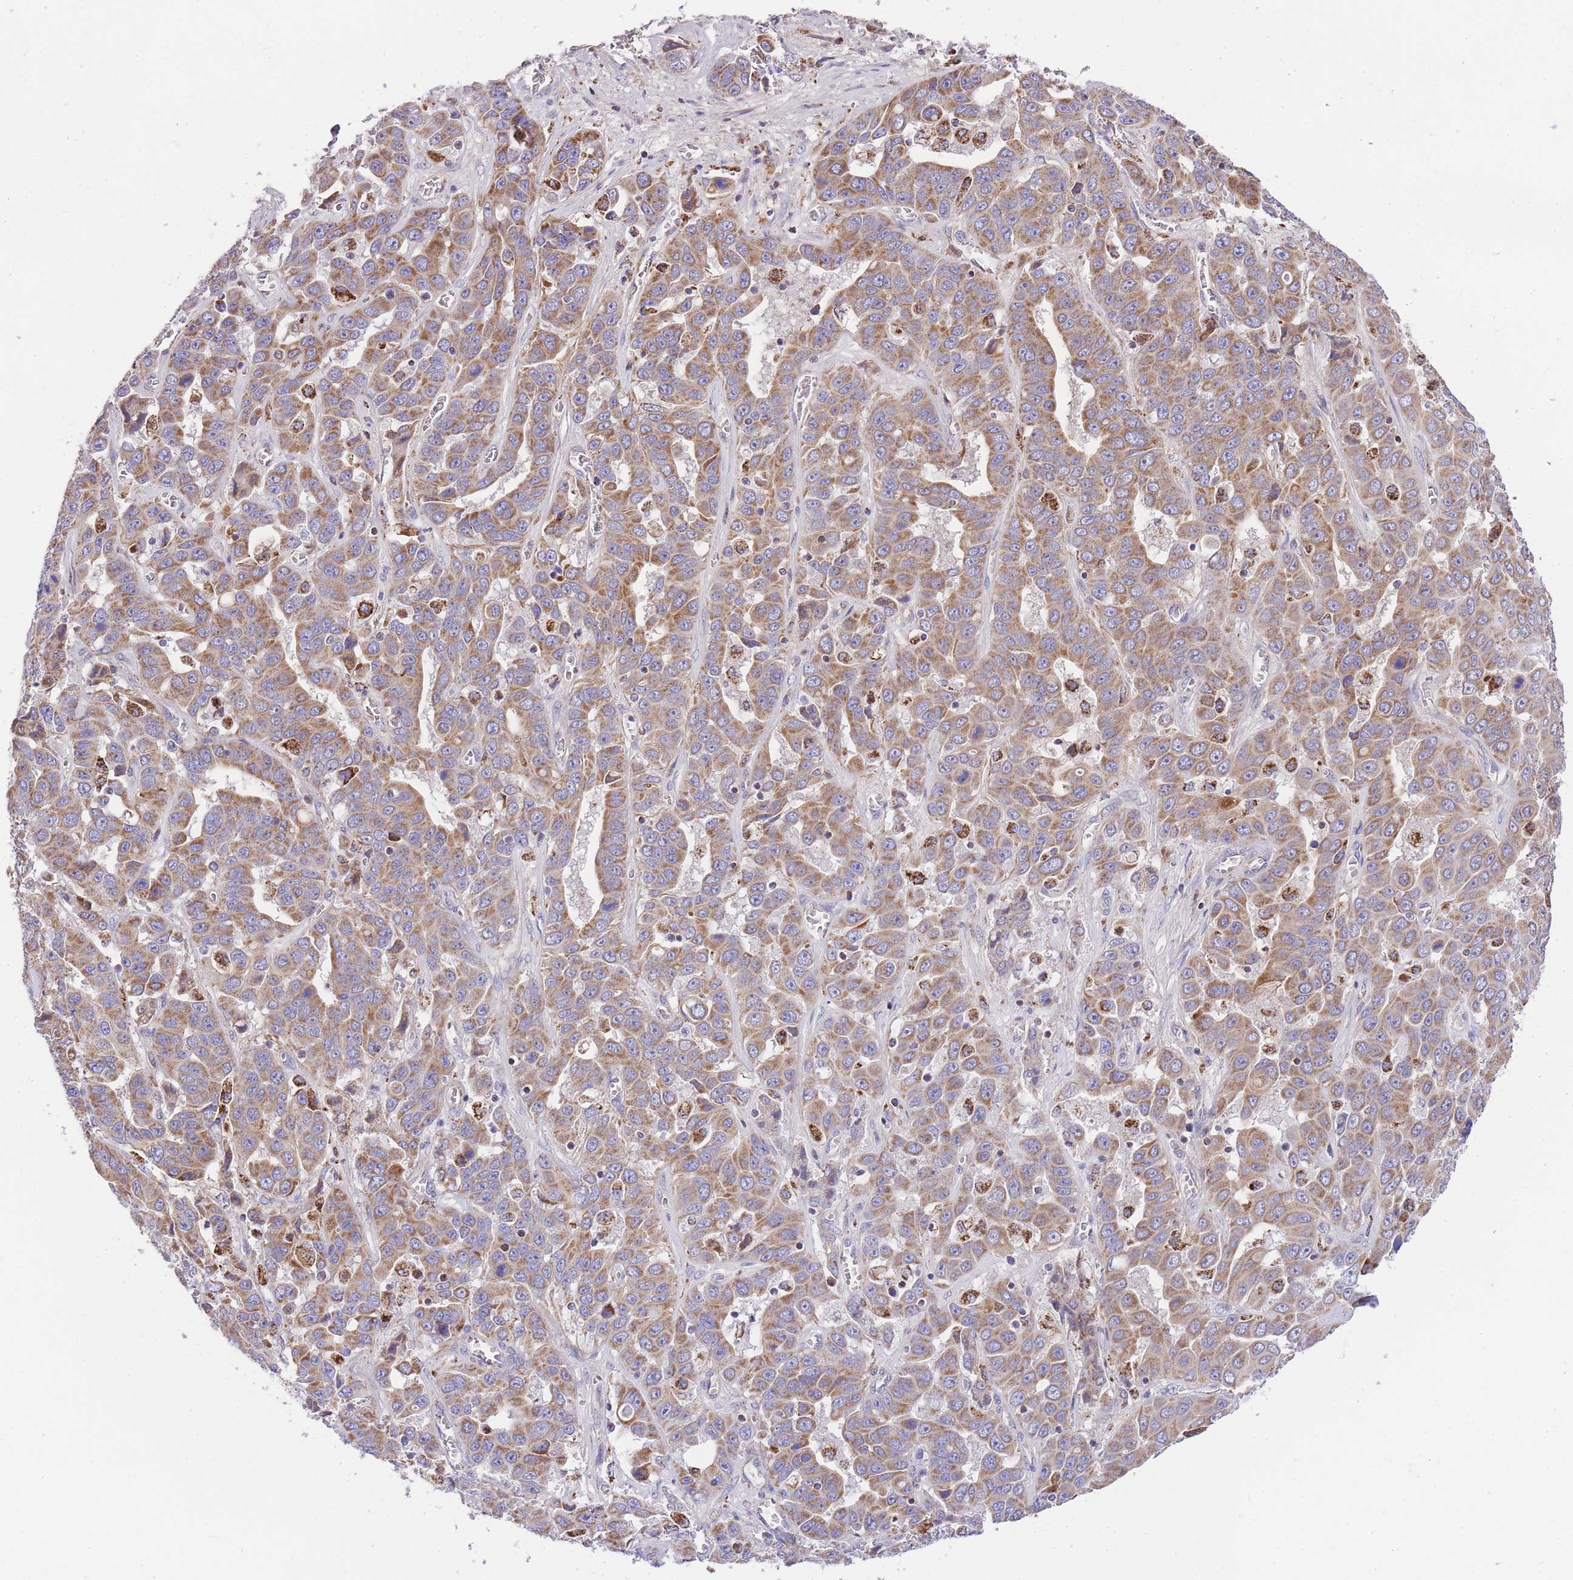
{"staining": {"intensity": "moderate", "quantity": ">75%", "location": "cytoplasmic/membranous"}, "tissue": "liver cancer", "cell_type": "Tumor cells", "image_type": "cancer", "snomed": [{"axis": "morphology", "description": "Cholangiocarcinoma"}, {"axis": "topography", "description": "Liver"}], "caption": "Immunohistochemistry (DAB) staining of liver cholangiocarcinoma exhibits moderate cytoplasmic/membranous protein expression in about >75% of tumor cells.", "gene": "ST3GAL3", "patient": {"sex": "female", "age": 52}}